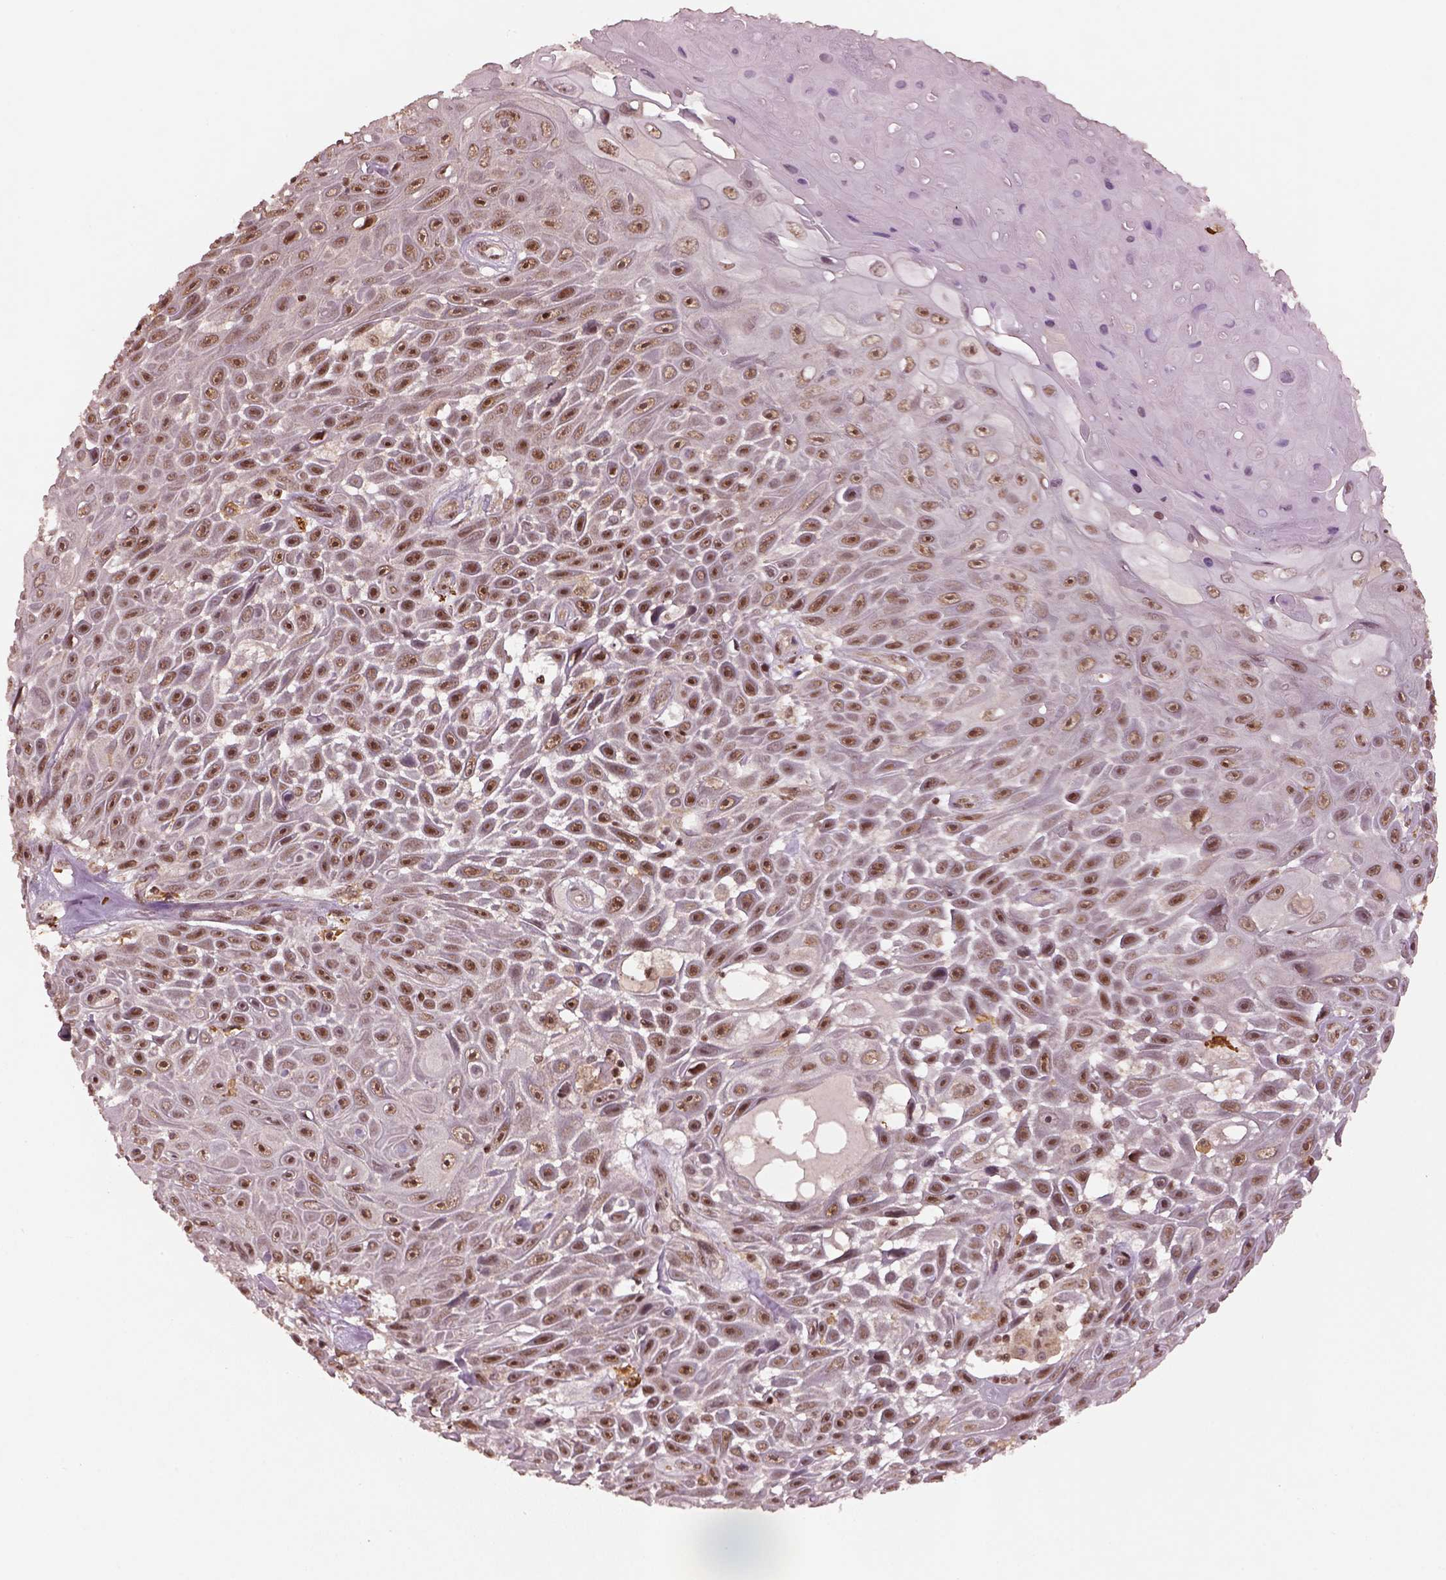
{"staining": {"intensity": "moderate", "quantity": ">75%", "location": "nuclear"}, "tissue": "skin cancer", "cell_type": "Tumor cells", "image_type": "cancer", "snomed": [{"axis": "morphology", "description": "Squamous cell carcinoma, NOS"}, {"axis": "topography", "description": "Skin"}], "caption": "A brown stain shows moderate nuclear staining of a protein in human squamous cell carcinoma (skin) tumor cells.", "gene": "BRD9", "patient": {"sex": "male", "age": 82}}